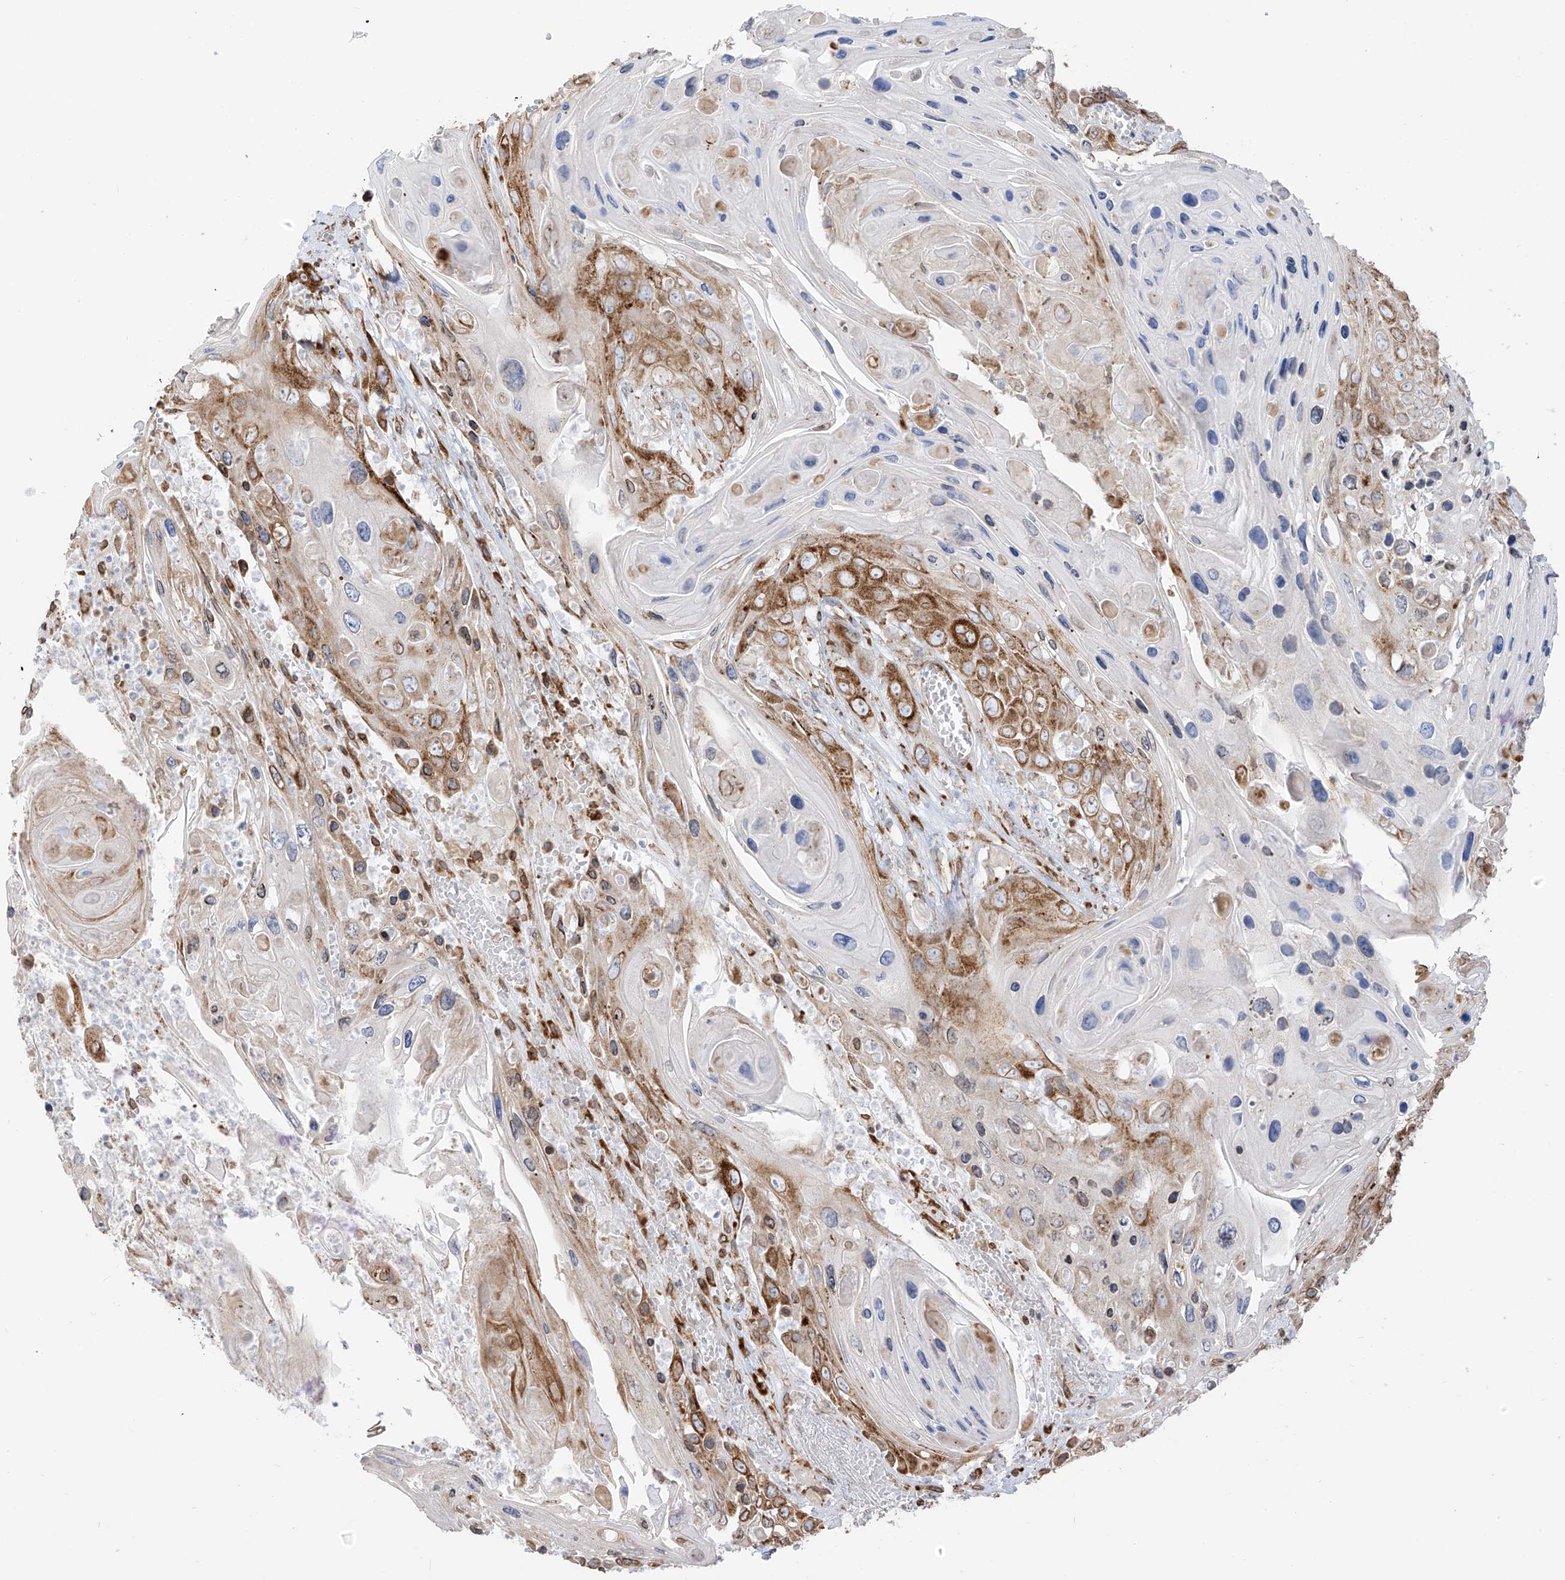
{"staining": {"intensity": "moderate", "quantity": "25%-75%", "location": "cytoplasmic/membranous"}, "tissue": "skin cancer", "cell_type": "Tumor cells", "image_type": "cancer", "snomed": [{"axis": "morphology", "description": "Squamous cell carcinoma, NOS"}, {"axis": "topography", "description": "Skin"}], "caption": "A high-resolution image shows IHC staining of skin cancer (squamous cell carcinoma), which displays moderate cytoplasmic/membranous positivity in about 25%-75% of tumor cells.", "gene": "LRRC59", "patient": {"sex": "male", "age": 55}}